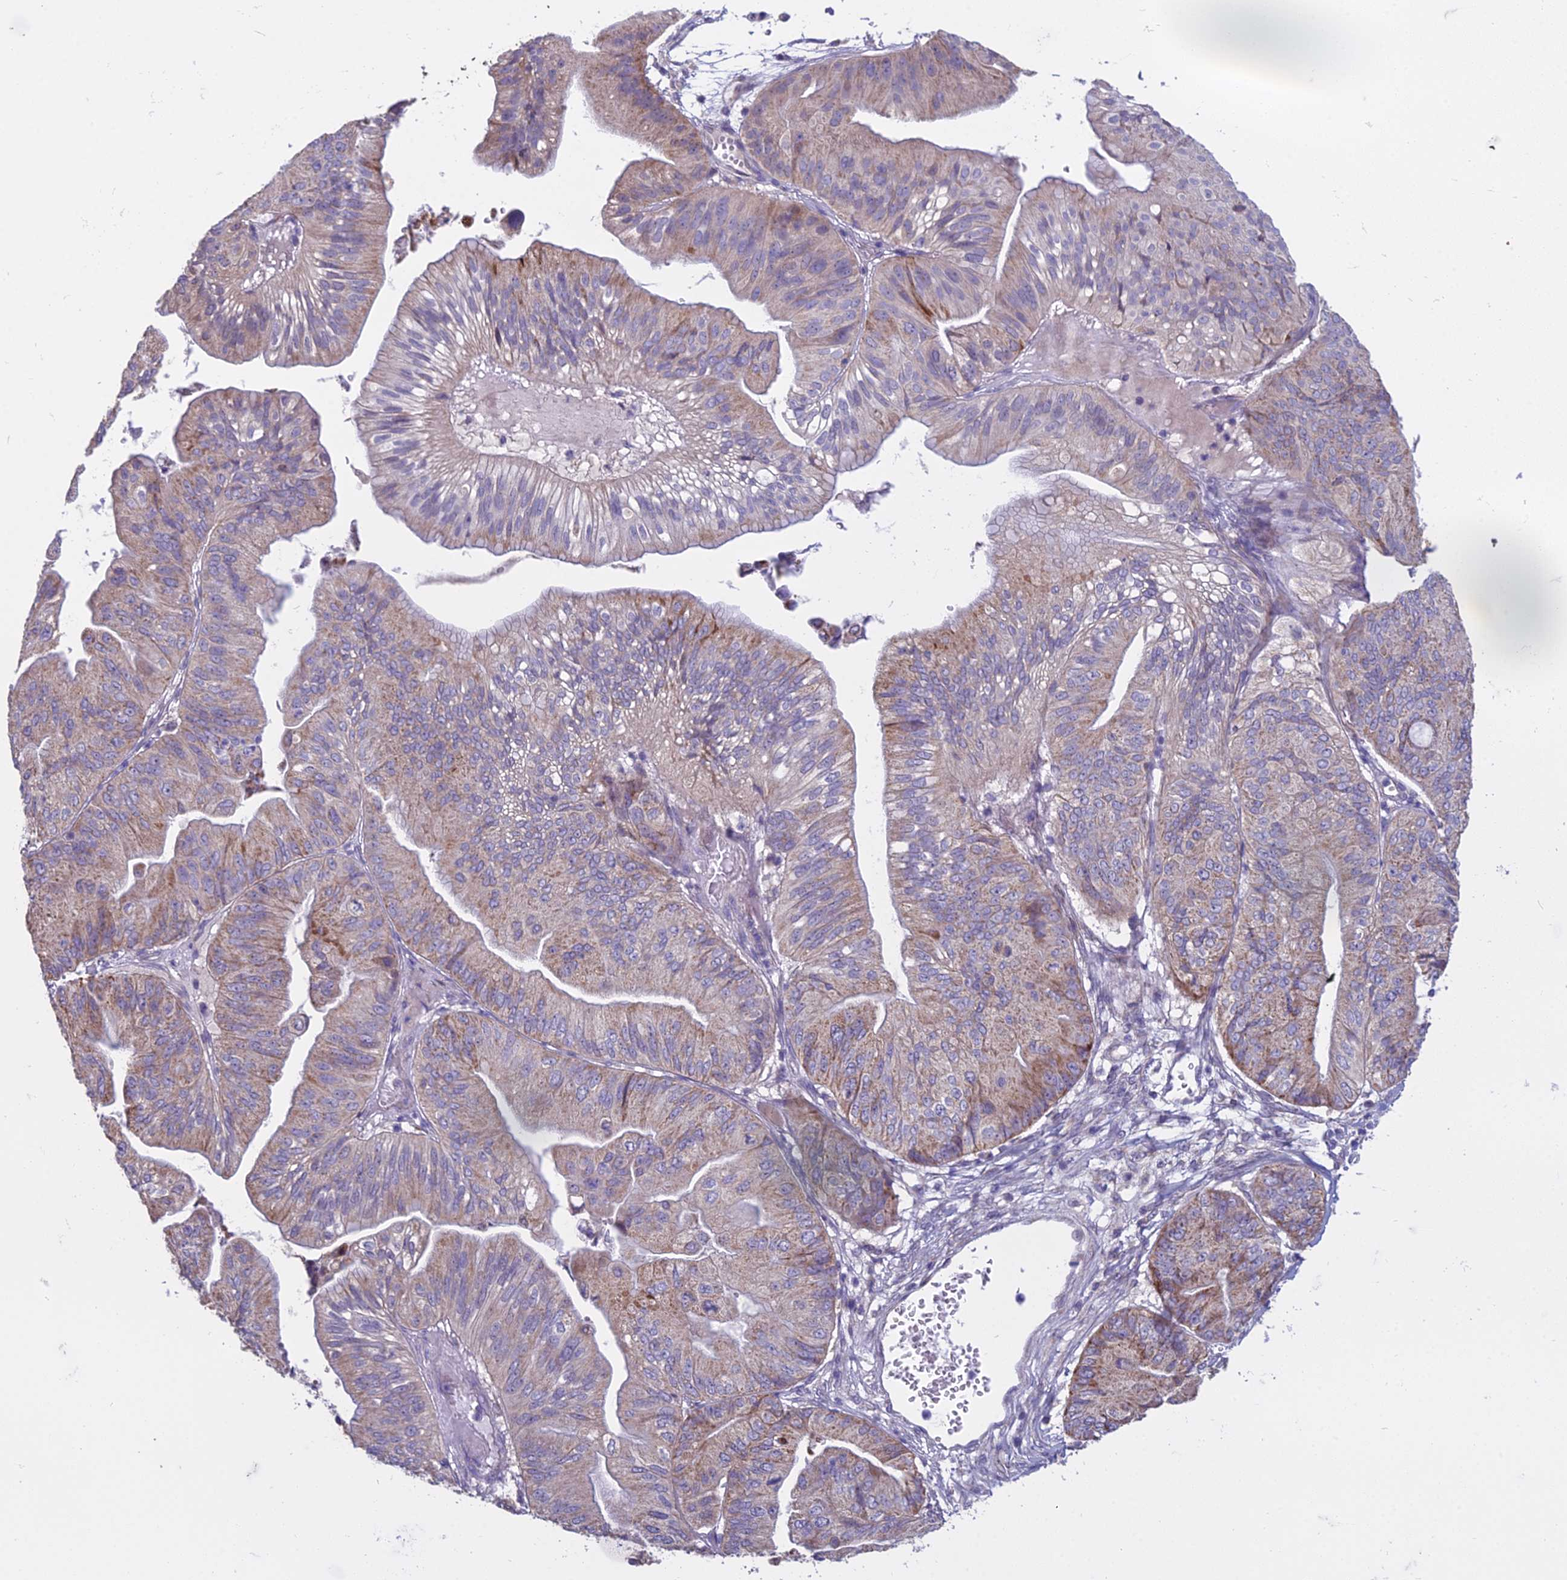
{"staining": {"intensity": "moderate", "quantity": "25%-75%", "location": "cytoplasmic/membranous"}, "tissue": "ovarian cancer", "cell_type": "Tumor cells", "image_type": "cancer", "snomed": [{"axis": "morphology", "description": "Cystadenocarcinoma, mucinous, NOS"}, {"axis": "topography", "description": "Ovary"}], "caption": "Protein staining of ovarian cancer (mucinous cystadenocarcinoma) tissue demonstrates moderate cytoplasmic/membranous expression in about 25%-75% of tumor cells.", "gene": "DUS2", "patient": {"sex": "female", "age": 61}}